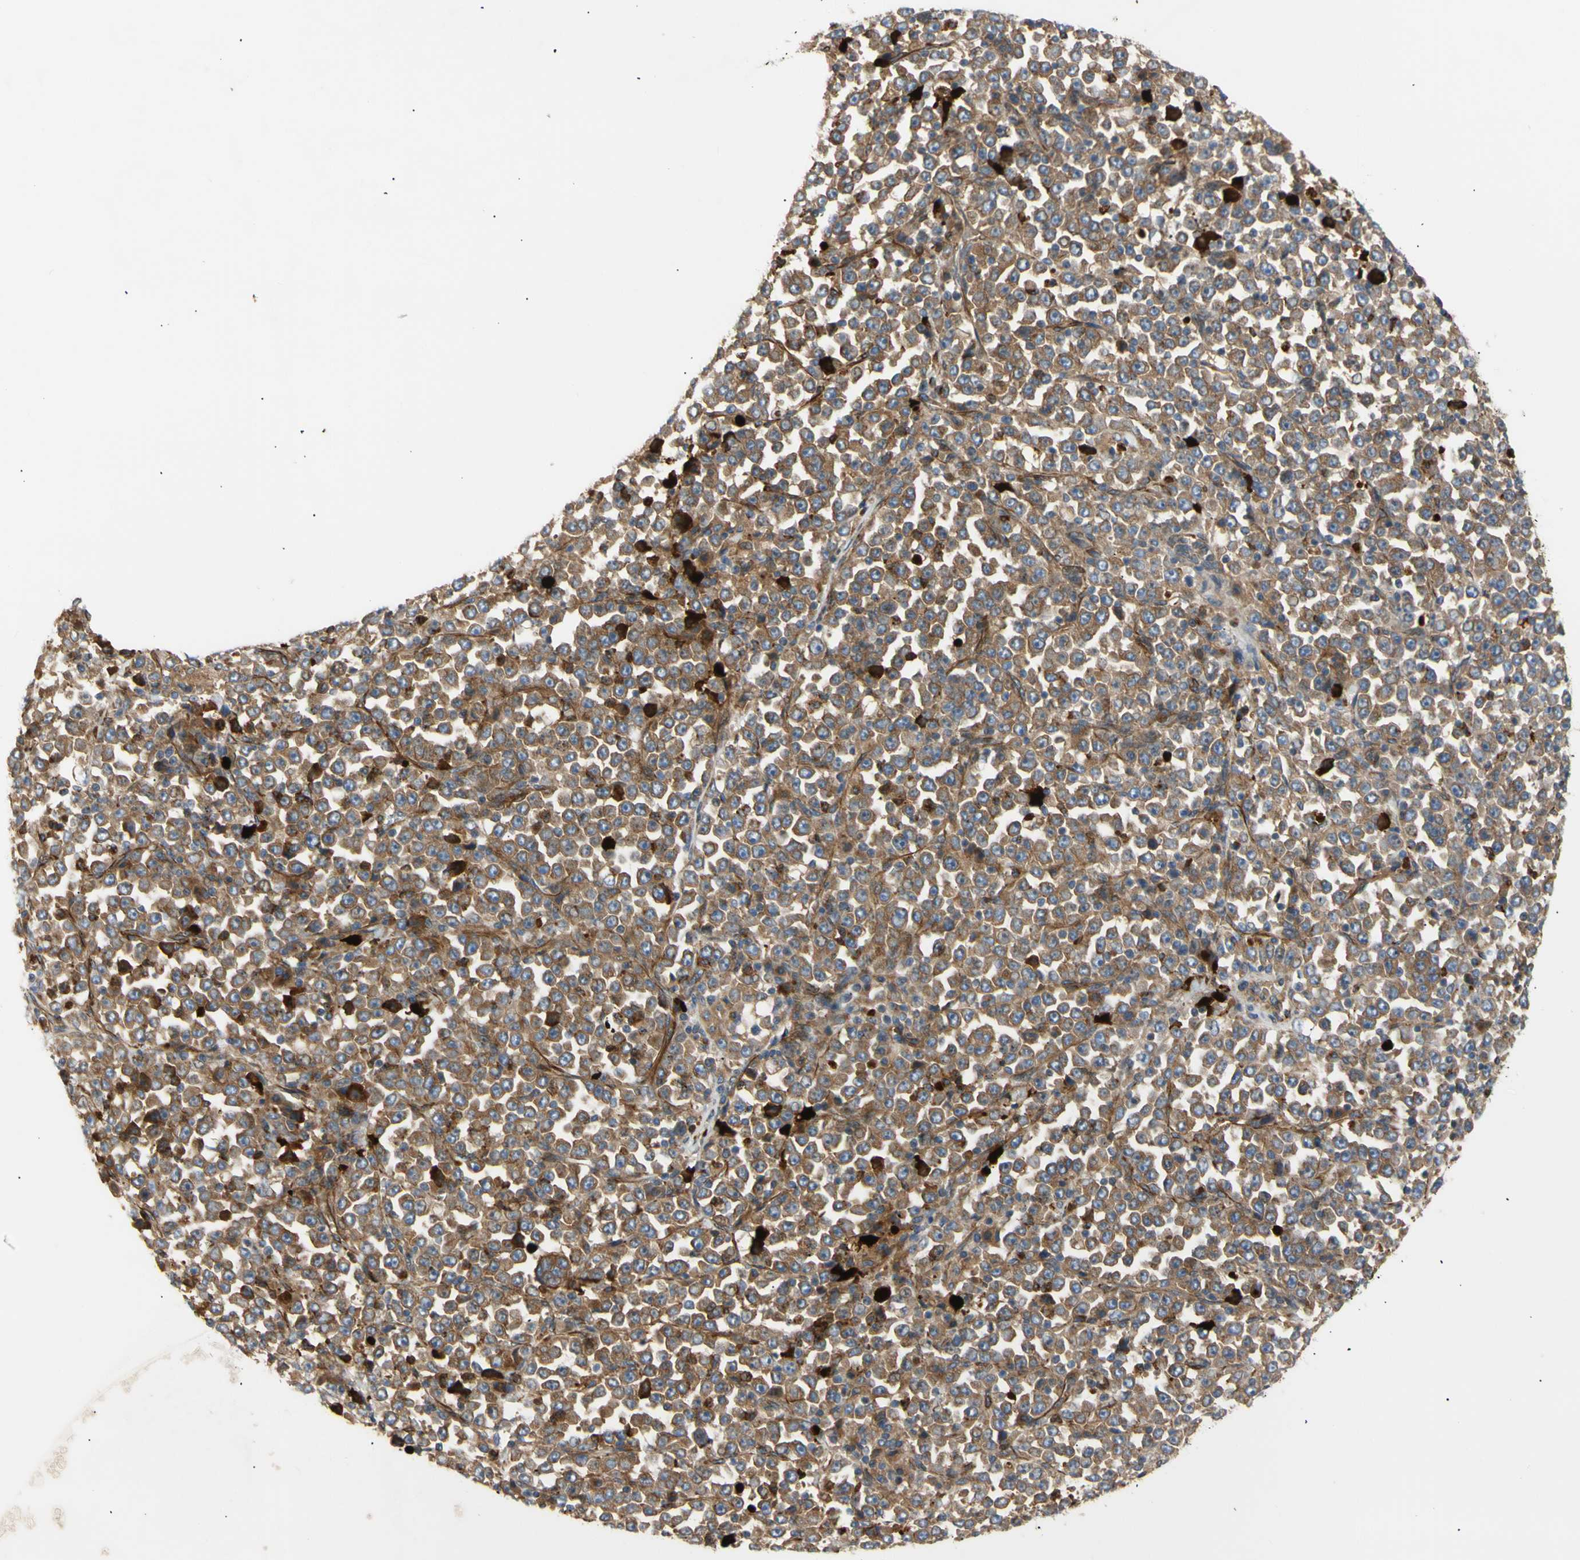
{"staining": {"intensity": "moderate", "quantity": ">75%", "location": "cytoplasmic/membranous"}, "tissue": "stomach cancer", "cell_type": "Tumor cells", "image_type": "cancer", "snomed": [{"axis": "morphology", "description": "Normal tissue, NOS"}, {"axis": "morphology", "description": "Adenocarcinoma, NOS"}, {"axis": "topography", "description": "Stomach, upper"}, {"axis": "topography", "description": "Stomach"}], "caption": "IHC of human stomach cancer (adenocarcinoma) demonstrates medium levels of moderate cytoplasmic/membranous expression in about >75% of tumor cells.", "gene": "TUBG2", "patient": {"sex": "male", "age": 59}}